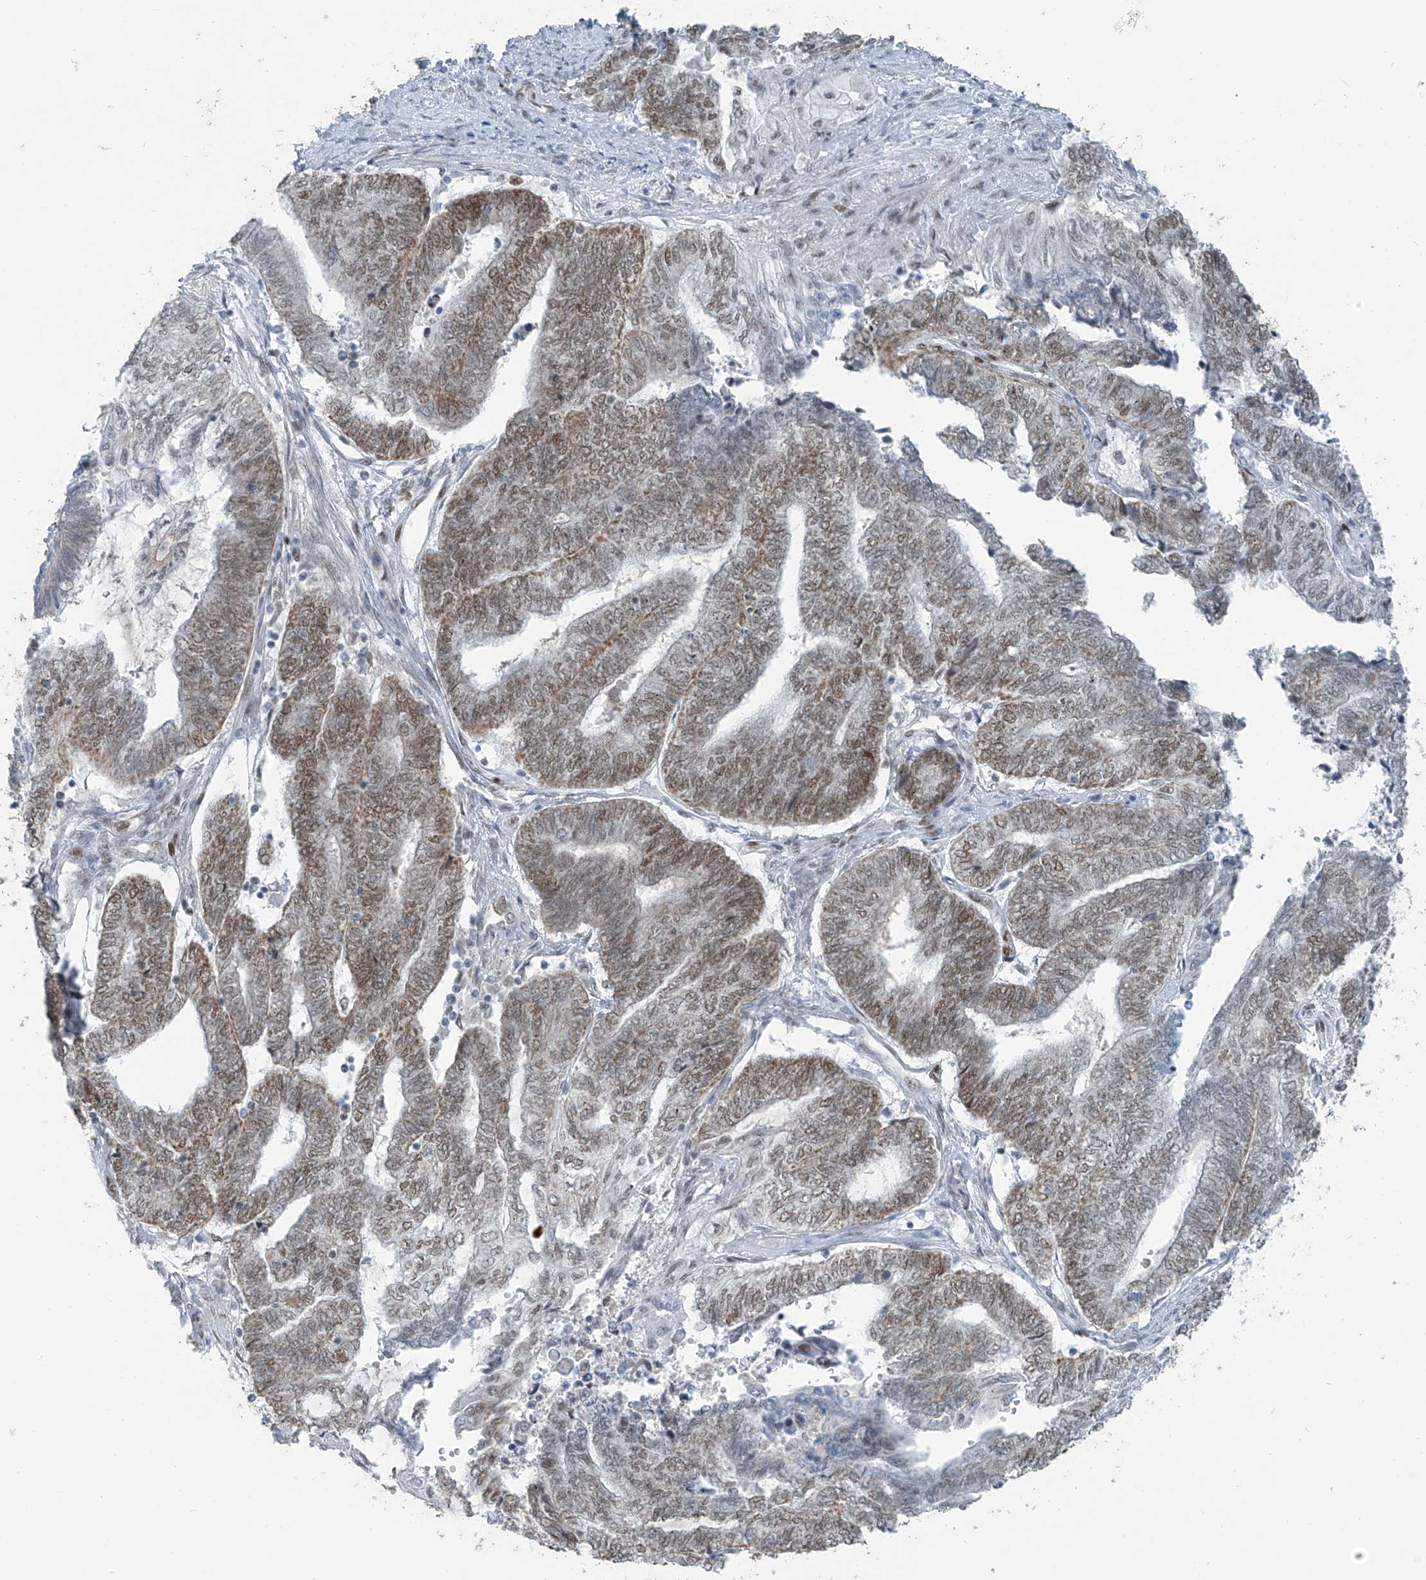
{"staining": {"intensity": "moderate", "quantity": "25%-75%", "location": "nuclear"}, "tissue": "endometrial cancer", "cell_type": "Tumor cells", "image_type": "cancer", "snomed": [{"axis": "morphology", "description": "Adenocarcinoma, NOS"}, {"axis": "topography", "description": "Uterus"}, {"axis": "topography", "description": "Endometrium"}], "caption": "A micrograph of endometrial adenocarcinoma stained for a protein exhibits moderate nuclear brown staining in tumor cells.", "gene": "WRNIP1", "patient": {"sex": "female", "age": 70}}